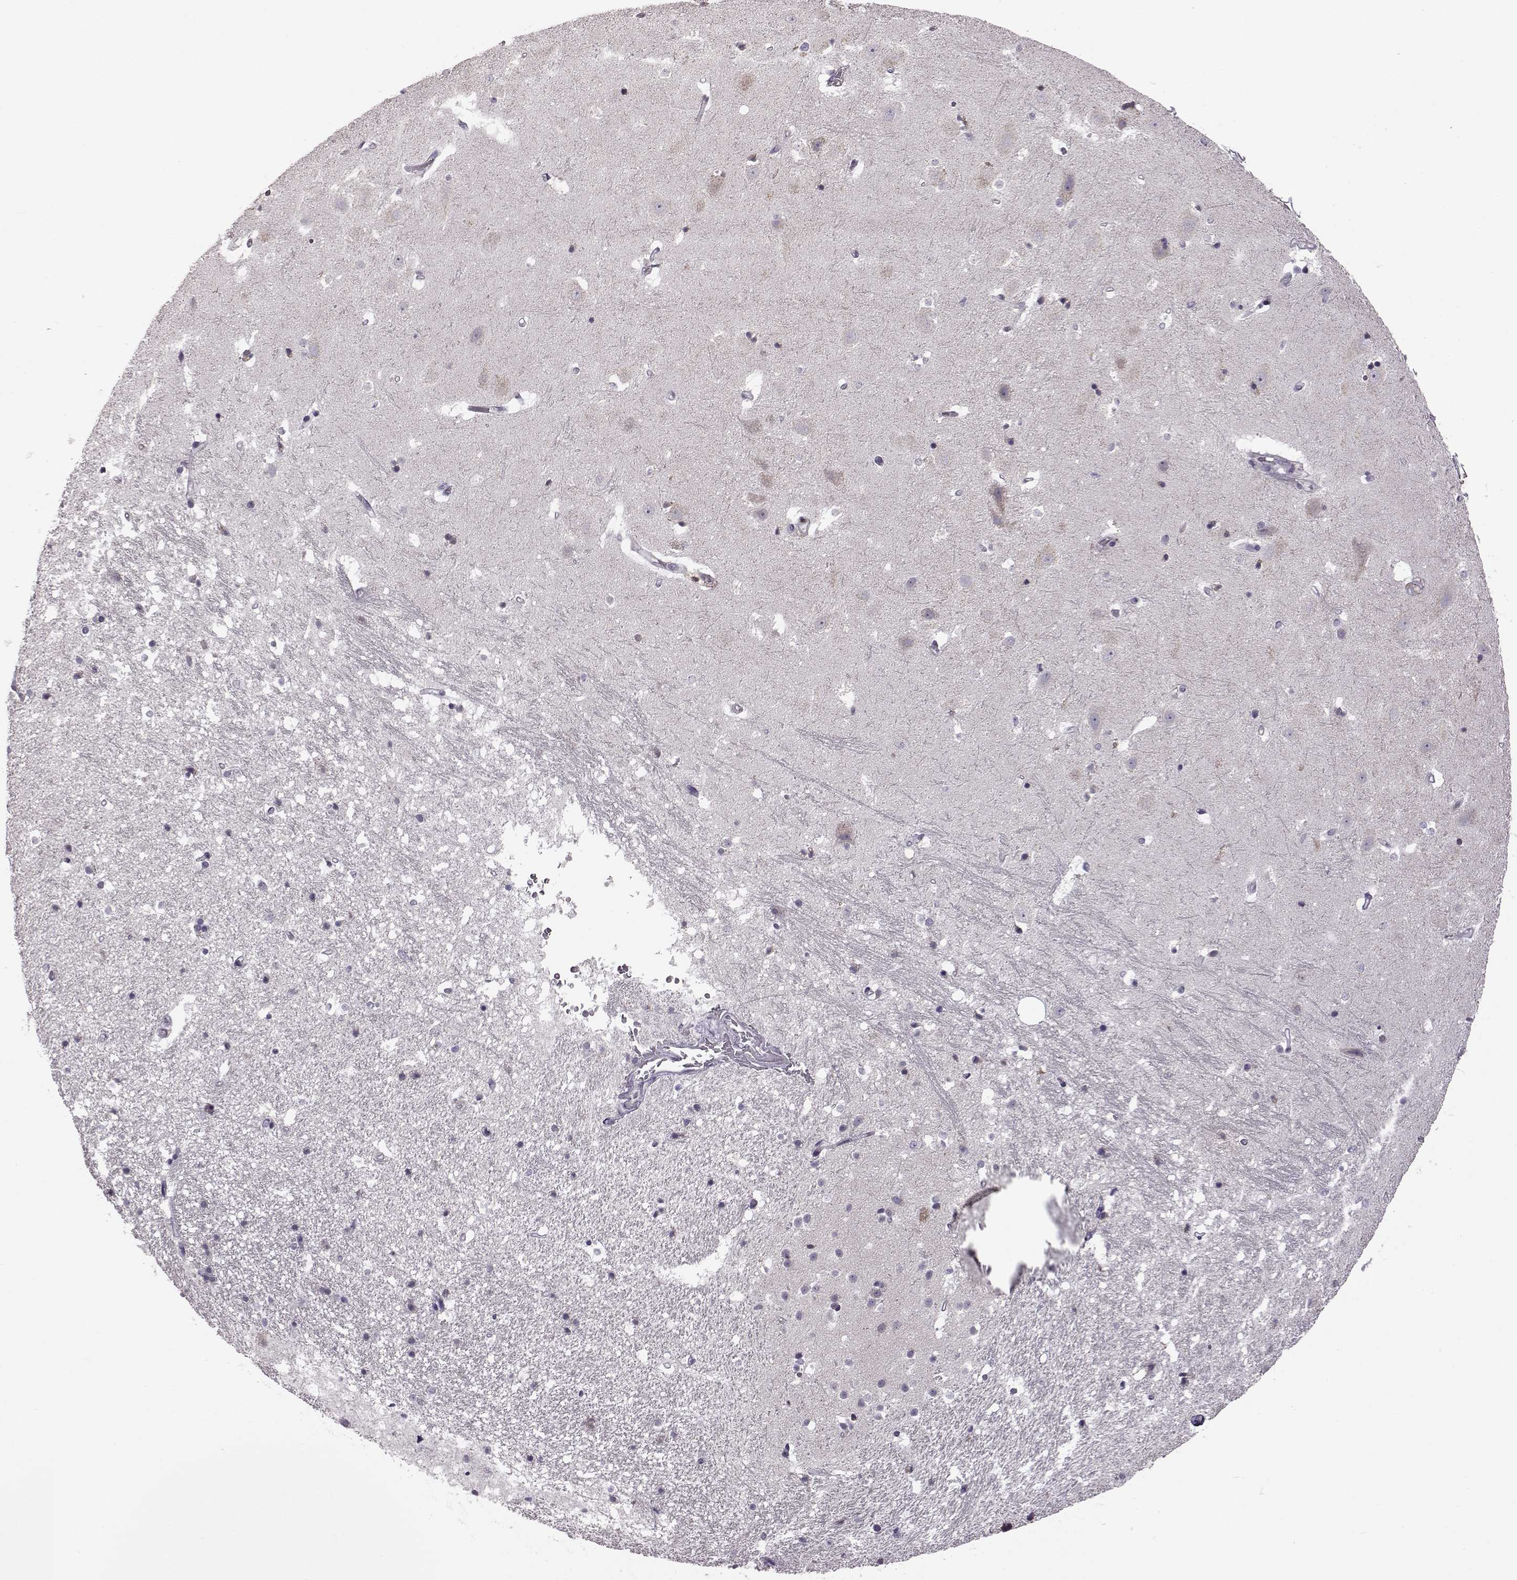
{"staining": {"intensity": "negative", "quantity": "none", "location": "none"}, "tissue": "hippocampus", "cell_type": "Glial cells", "image_type": "normal", "snomed": [{"axis": "morphology", "description": "Normal tissue, NOS"}, {"axis": "topography", "description": "Hippocampus"}], "caption": "The immunohistochemistry photomicrograph has no significant expression in glial cells of hippocampus. The staining was performed using DAB (3,3'-diaminobenzidine) to visualize the protein expression in brown, while the nuclei were stained in blue with hematoxylin (Magnification: 20x).", "gene": "DOK2", "patient": {"sex": "male", "age": 44}}